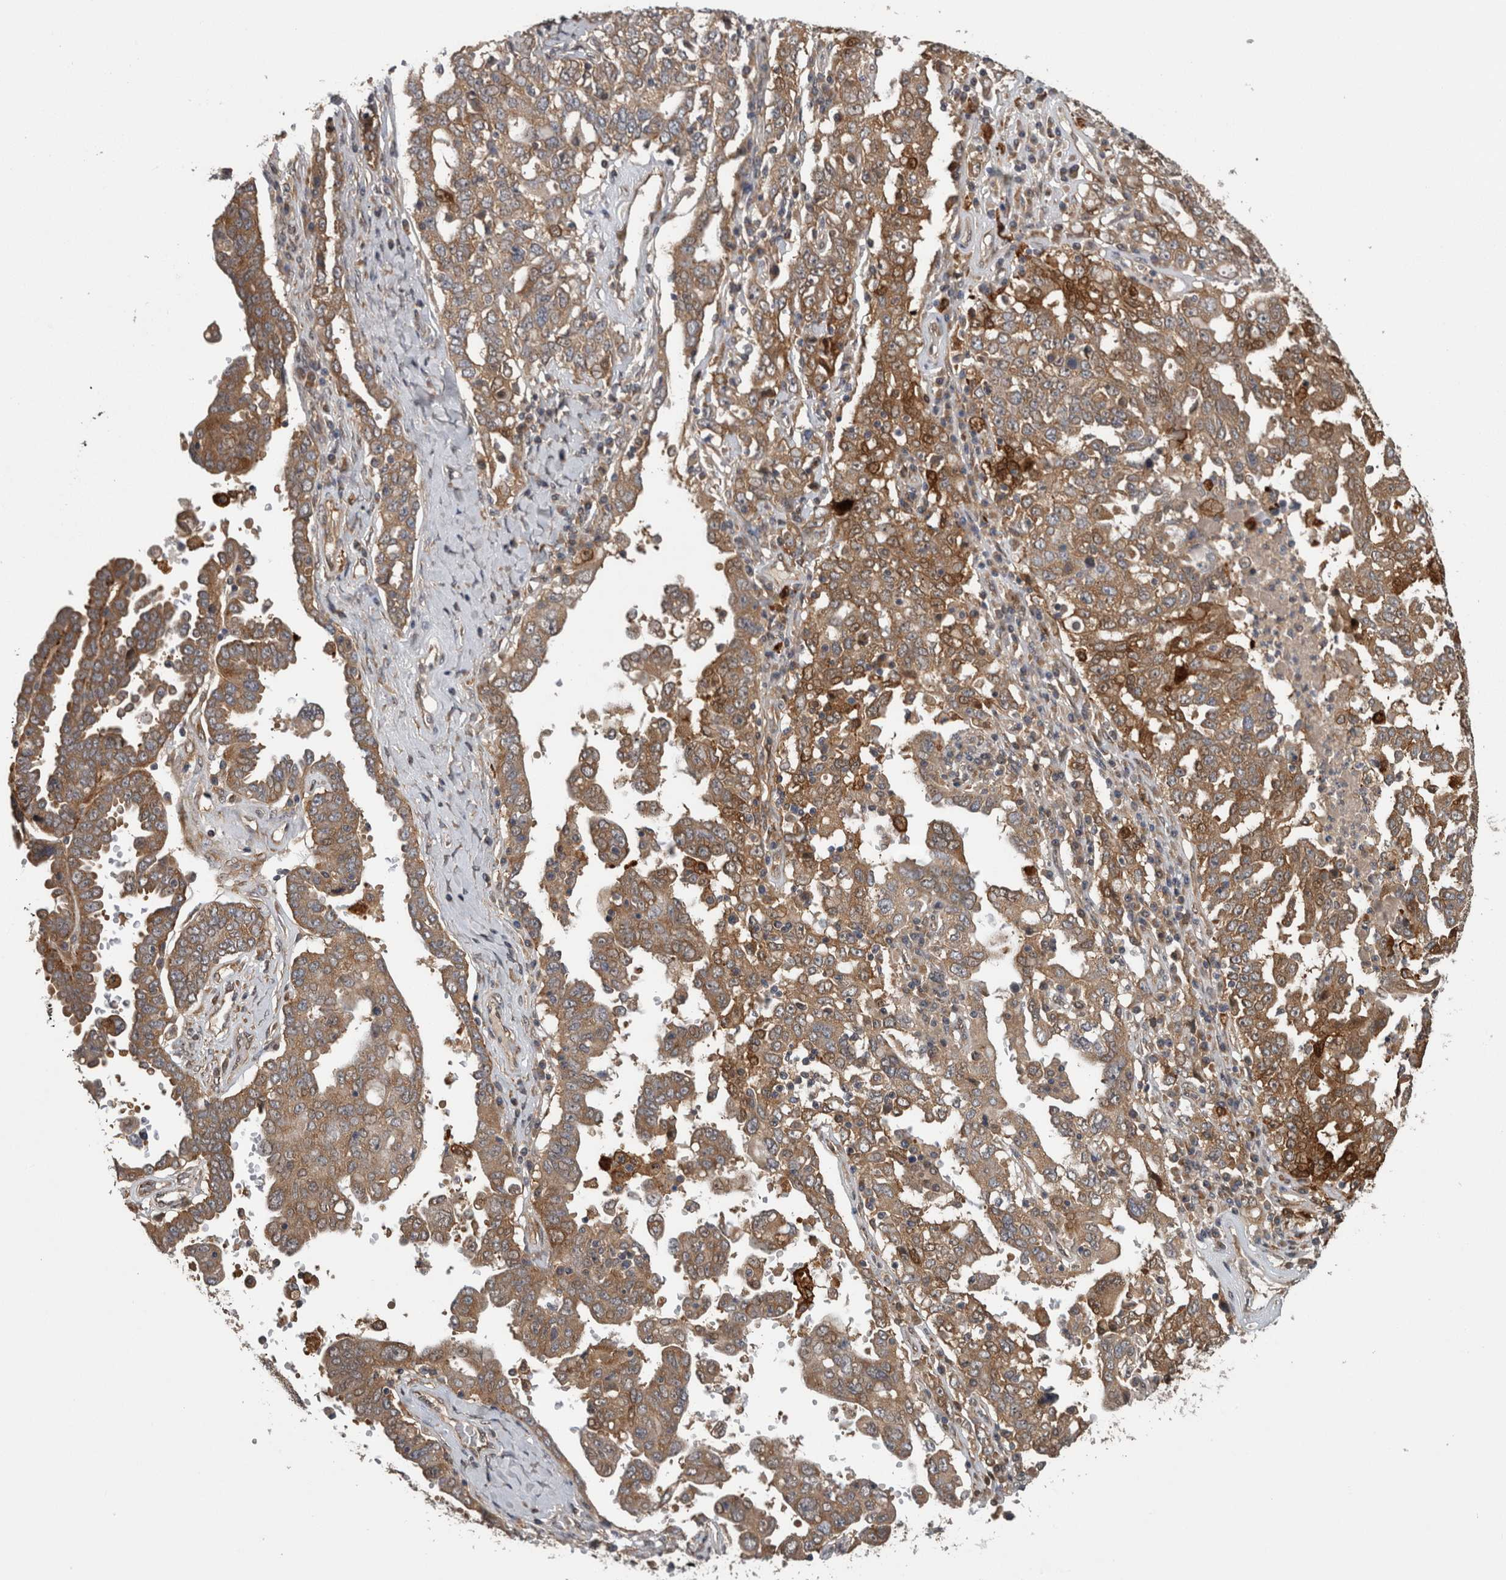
{"staining": {"intensity": "moderate", "quantity": ">75%", "location": "cytoplasmic/membranous"}, "tissue": "ovarian cancer", "cell_type": "Tumor cells", "image_type": "cancer", "snomed": [{"axis": "morphology", "description": "Carcinoma, endometroid"}, {"axis": "topography", "description": "Ovary"}], "caption": "This is a micrograph of immunohistochemistry staining of ovarian cancer, which shows moderate expression in the cytoplasmic/membranous of tumor cells.", "gene": "ATXN2", "patient": {"sex": "female", "age": 62}}